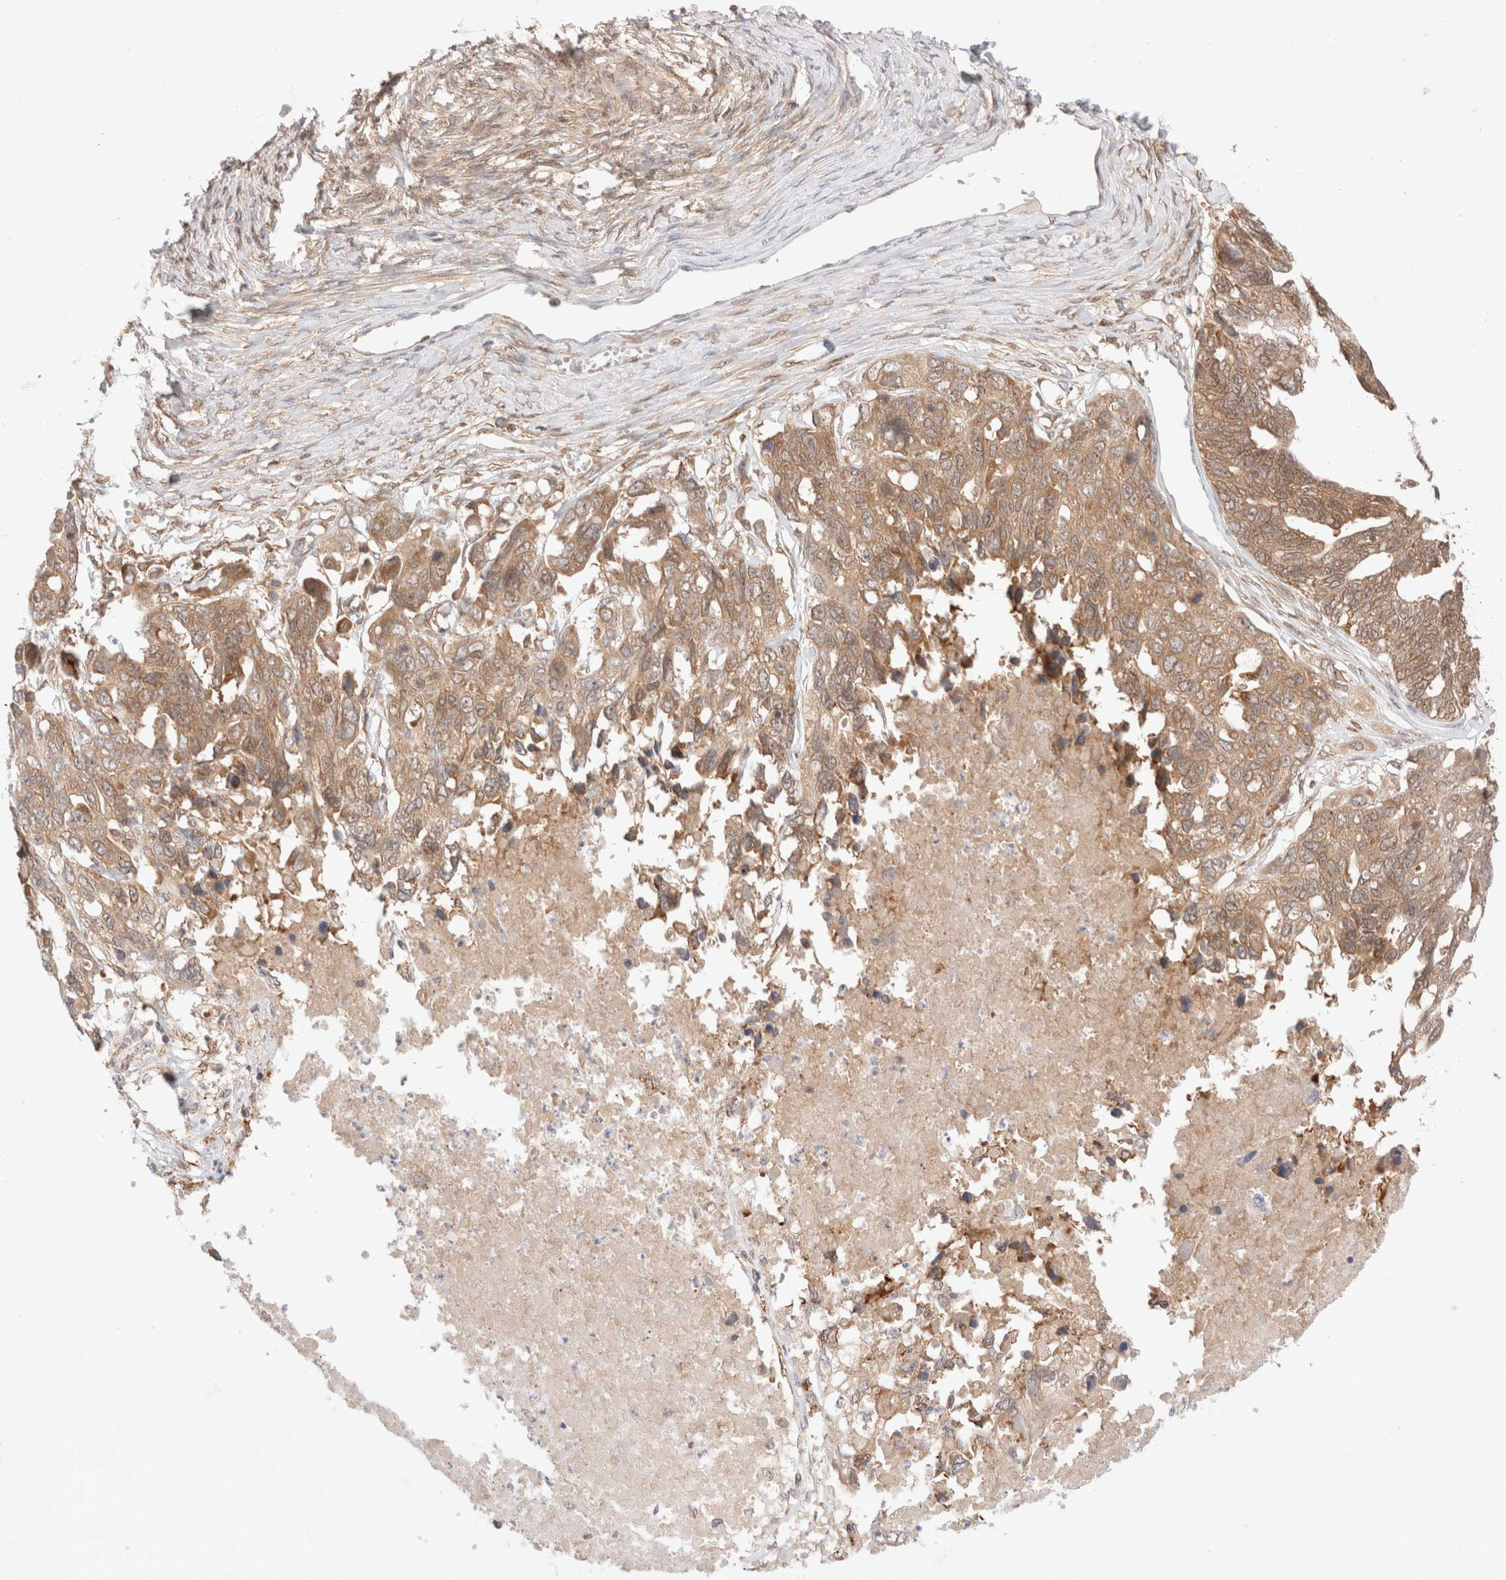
{"staining": {"intensity": "moderate", "quantity": ">75%", "location": "cytoplasmic/membranous"}, "tissue": "ovarian cancer", "cell_type": "Tumor cells", "image_type": "cancer", "snomed": [{"axis": "morphology", "description": "Cystadenocarcinoma, serous, NOS"}, {"axis": "topography", "description": "Ovary"}], "caption": "Protein staining exhibits moderate cytoplasmic/membranous expression in approximately >75% of tumor cells in ovarian cancer.", "gene": "XKR4", "patient": {"sex": "female", "age": 79}}